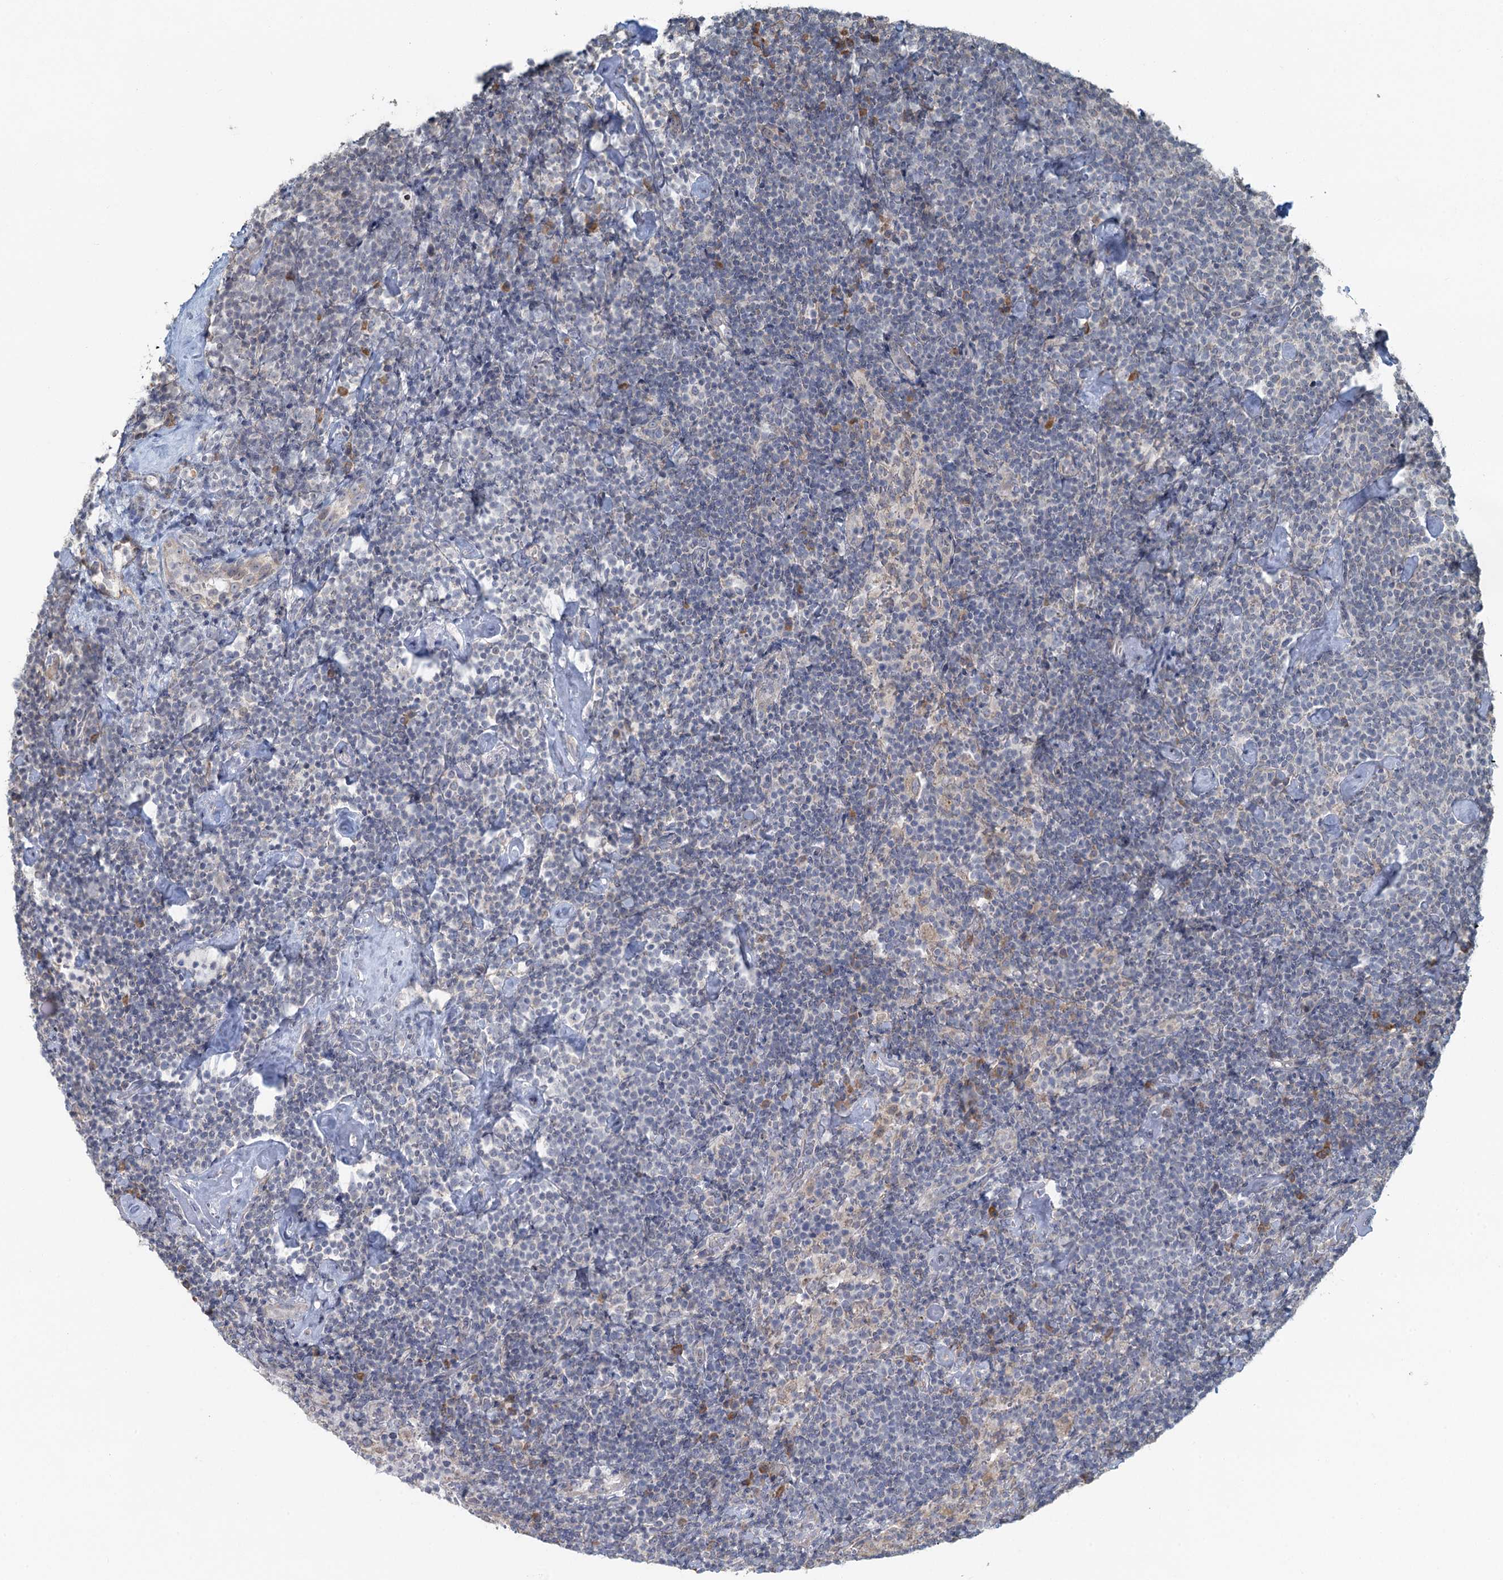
{"staining": {"intensity": "negative", "quantity": "none", "location": "none"}, "tissue": "lymphoma", "cell_type": "Tumor cells", "image_type": "cancer", "snomed": [{"axis": "morphology", "description": "Malignant lymphoma, non-Hodgkin's type, High grade"}, {"axis": "topography", "description": "Lymph node"}], "caption": "DAB immunohistochemical staining of lymphoma shows no significant positivity in tumor cells.", "gene": "TEX35", "patient": {"sex": "male", "age": 61}}